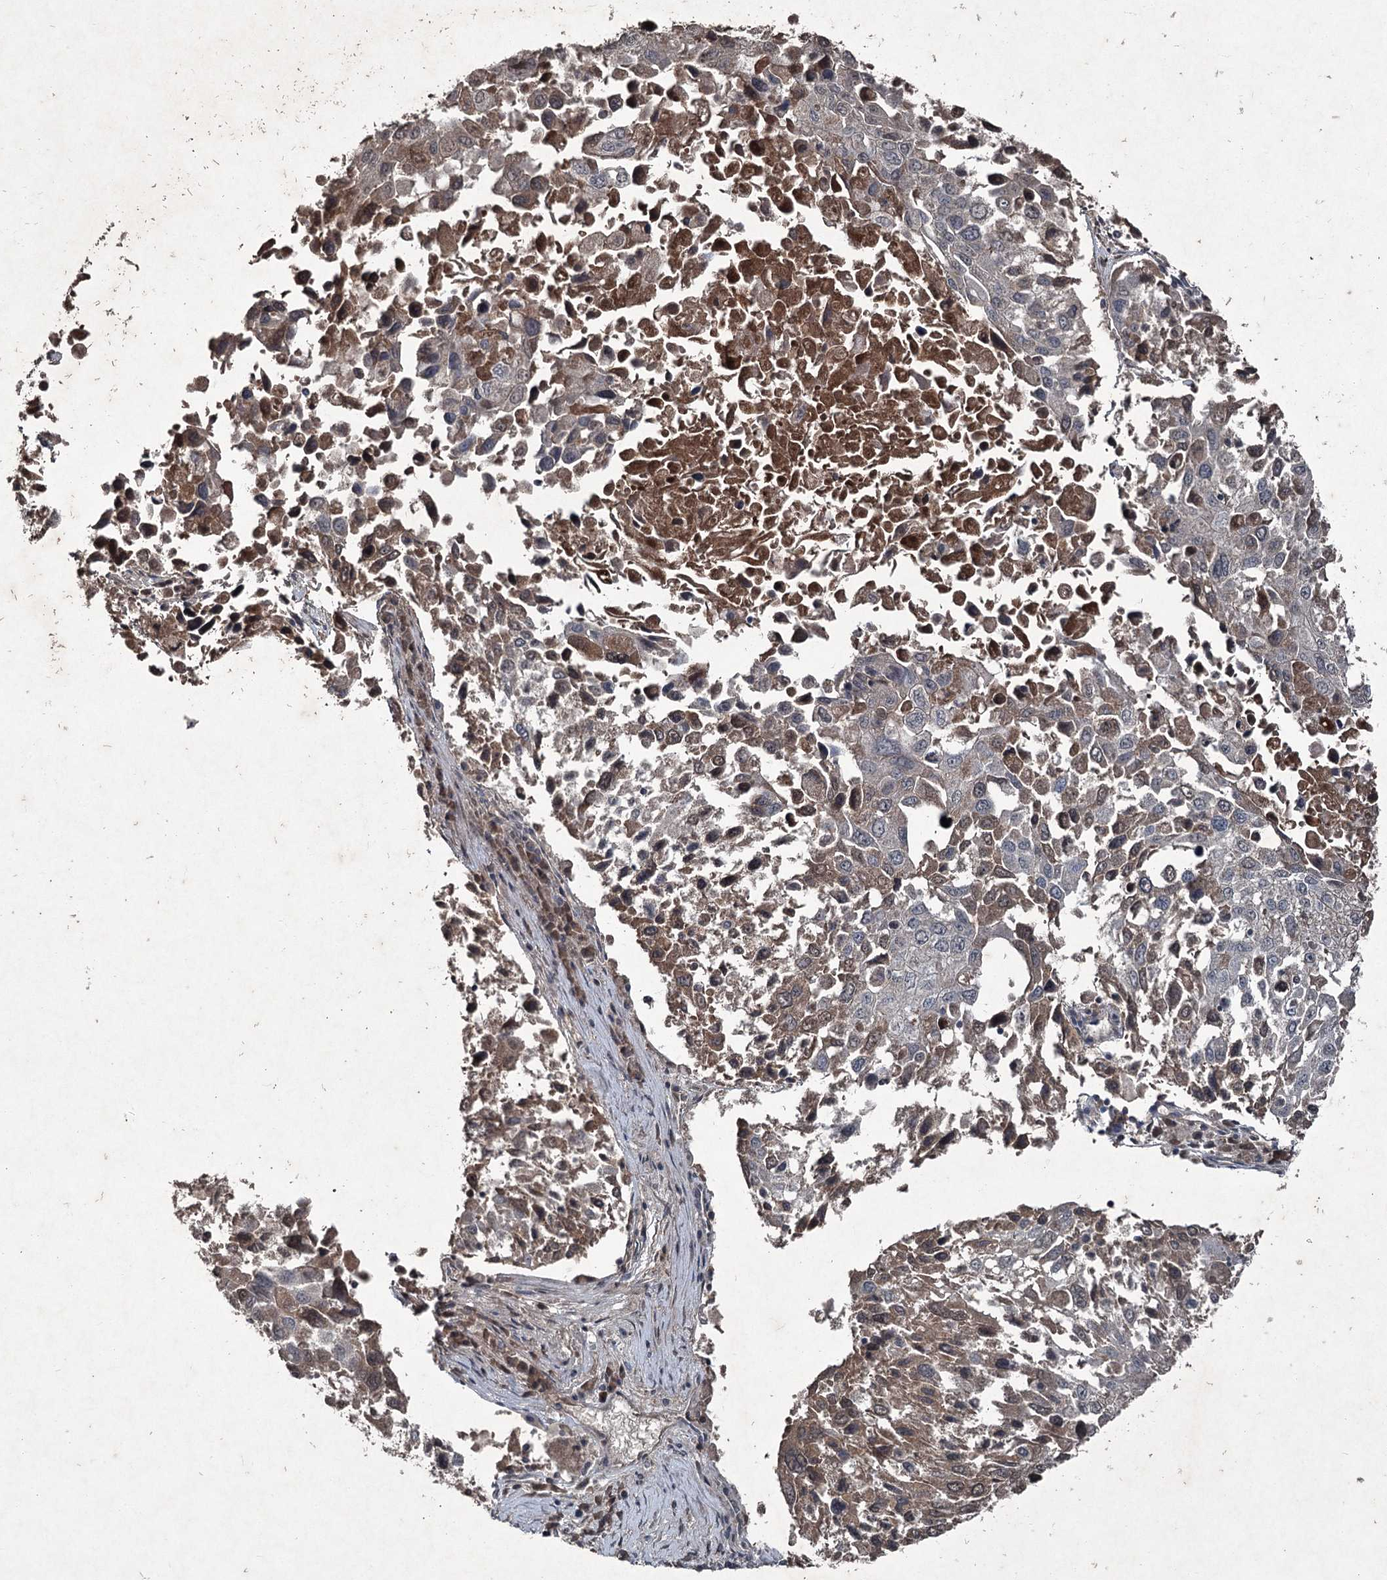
{"staining": {"intensity": "weak", "quantity": "25%-75%", "location": "cytoplasmic/membranous"}, "tissue": "lung cancer", "cell_type": "Tumor cells", "image_type": "cancer", "snomed": [{"axis": "morphology", "description": "Squamous cell carcinoma, NOS"}, {"axis": "topography", "description": "Lung"}], "caption": "Immunohistochemistry (DAB) staining of lung cancer (squamous cell carcinoma) reveals weak cytoplasmic/membranous protein expression in approximately 25%-75% of tumor cells.", "gene": "PGLYRP2", "patient": {"sex": "male", "age": 65}}